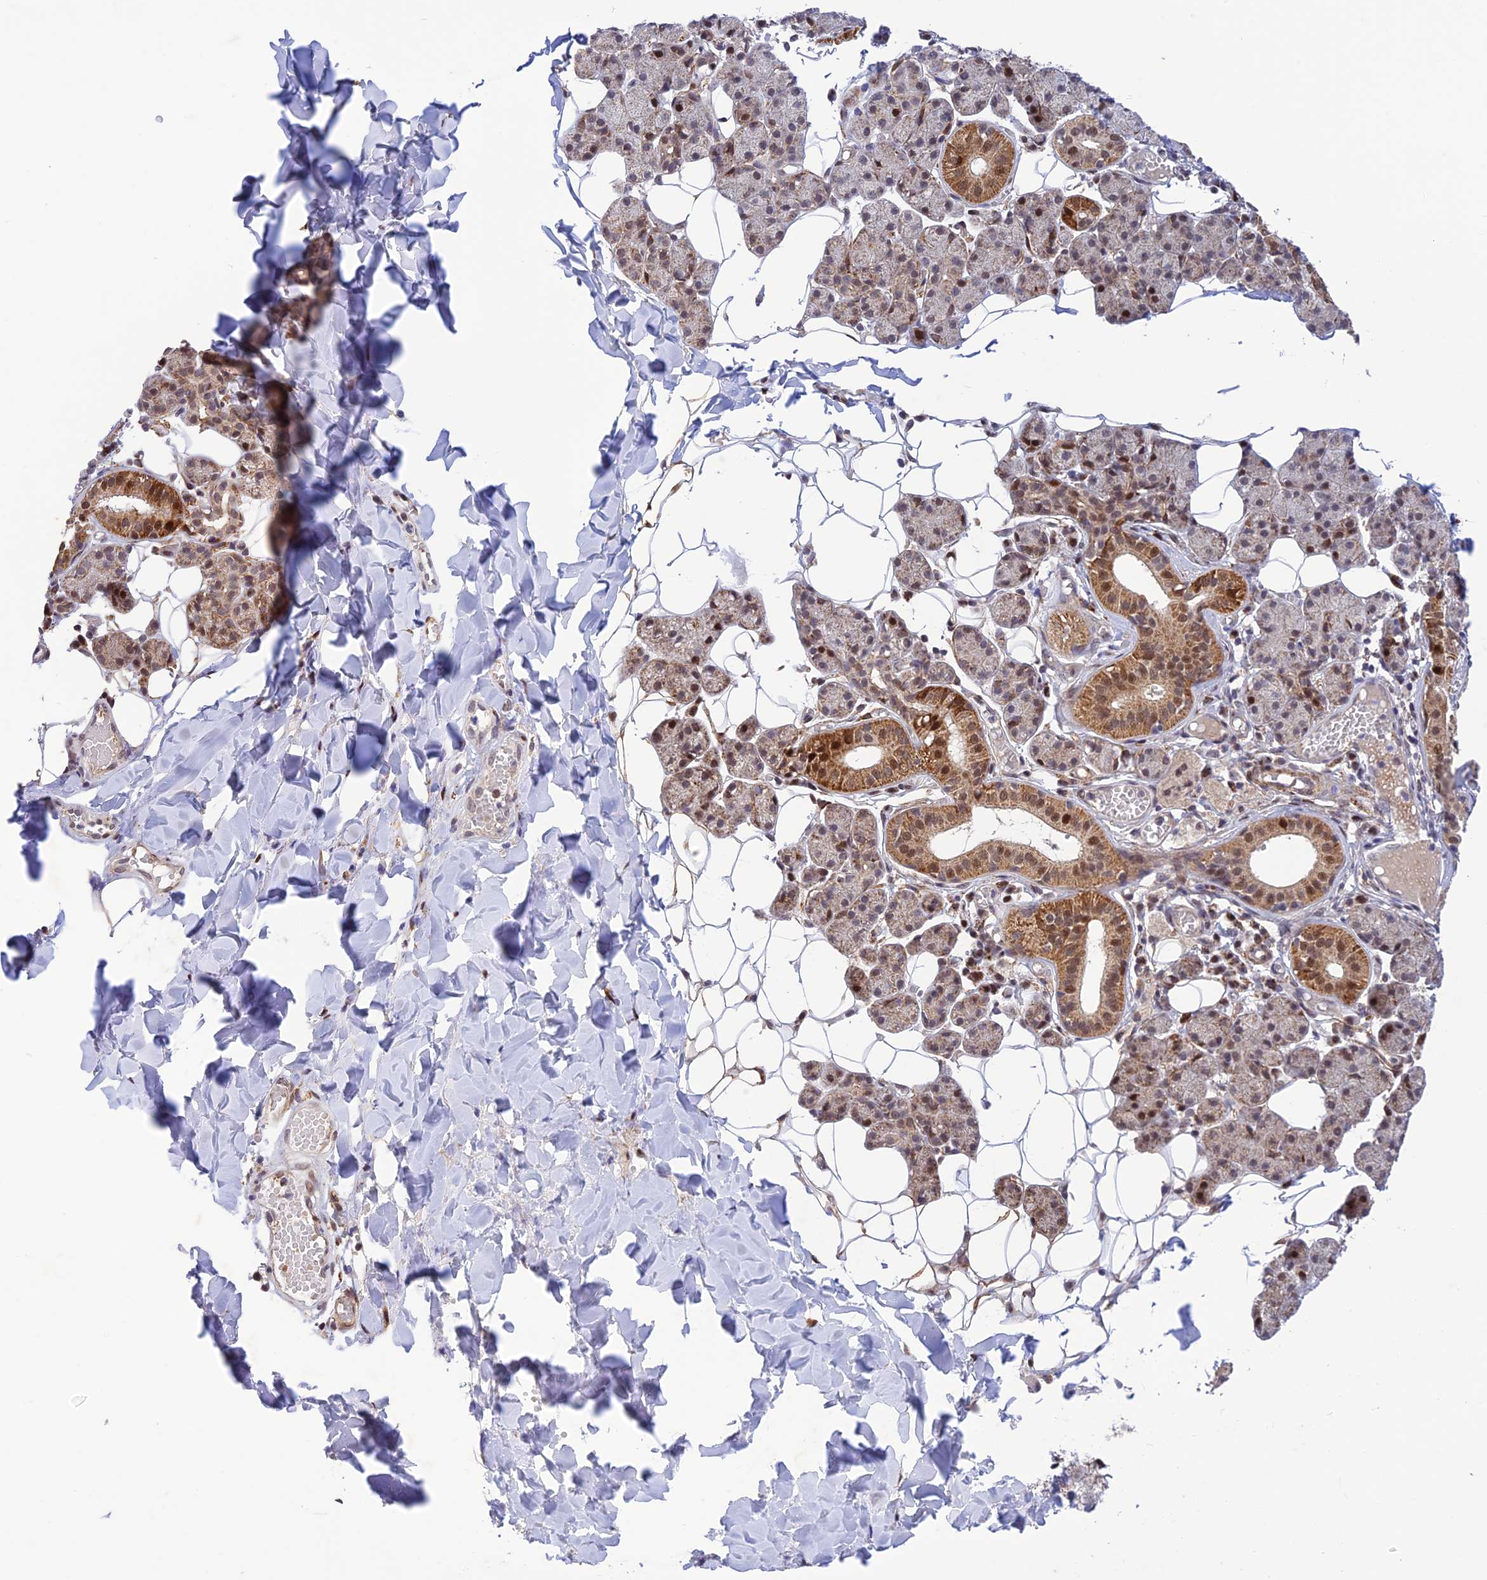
{"staining": {"intensity": "moderate", "quantity": "25%-75%", "location": "cytoplasmic/membranous,nuclear"}, "tissue": "salivary gland", "cell_type": "Glandular cells", "image_type": "normal", "snomed": [{"axis": "morphology", "description": "Normal tissue, NOS"}, {"axis": "topography", "description": "Salivary gland"}], "caption": "A medium amount of moderate cytoplasmic/membranous,nuclear positivity is present in about 25%-75% of glandular cells in normal salivary gland.", "gene": "WDR55", "patient": {"sex": "female", "age": 33}}